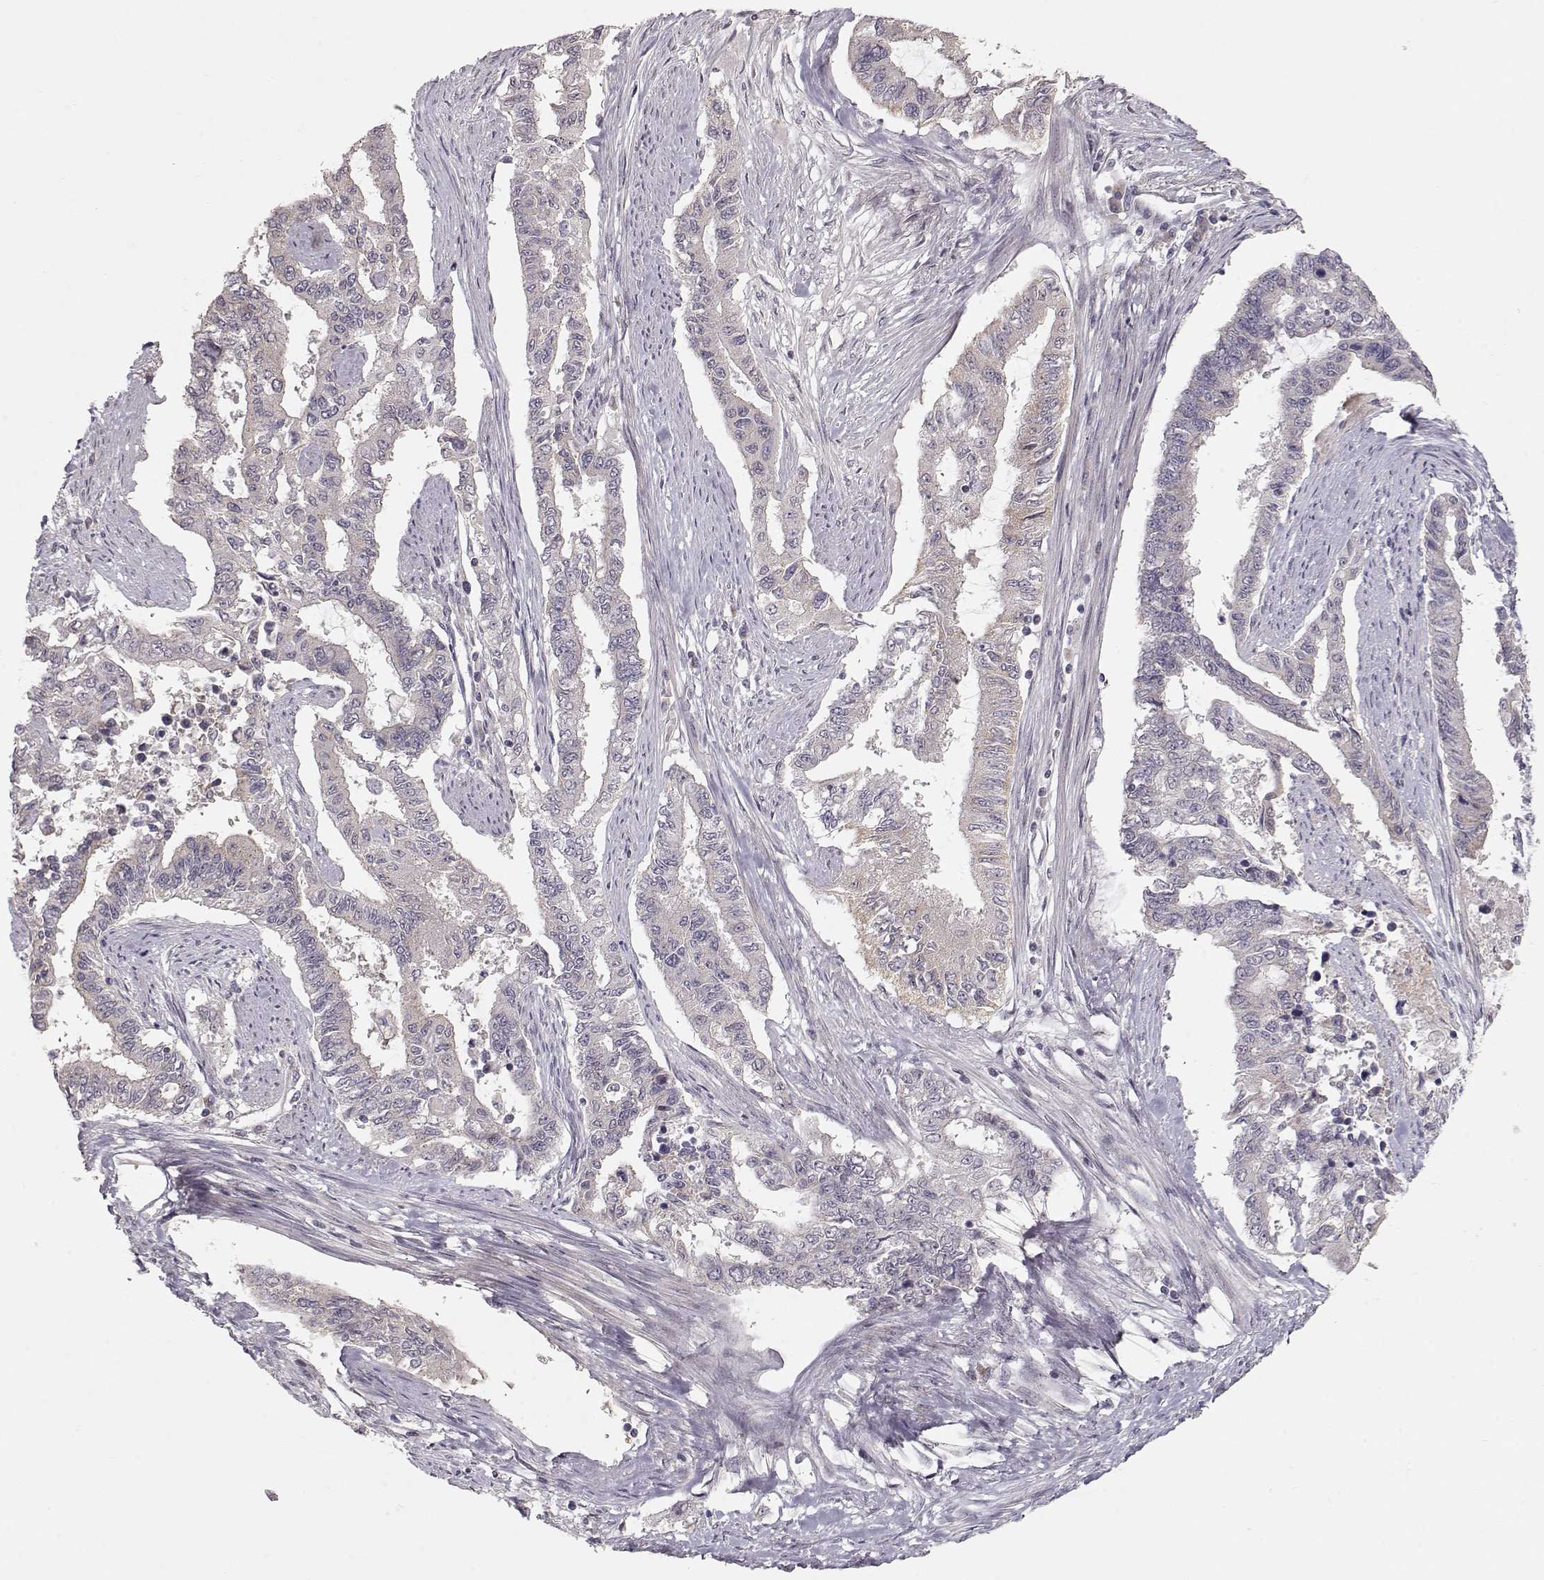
{"staining": {"intensity": "negative", "quantity": "none", "location": "none"}, "tissue": "endometrial cancer", "cell_type": "Tumor cells", "image_type": "cancer", "snomed": [{"axis": "morphology", "description": "Adenocarcinoma, NOS"}, {"axis": "topography", "description": "Uterus"}], "caption": "Immunohistochemical staining of human endometrial cancer exhibits no significant positivity in tumor cells.", "gene": "PNMT", "patient": {"sex": "female", "age": 59}}